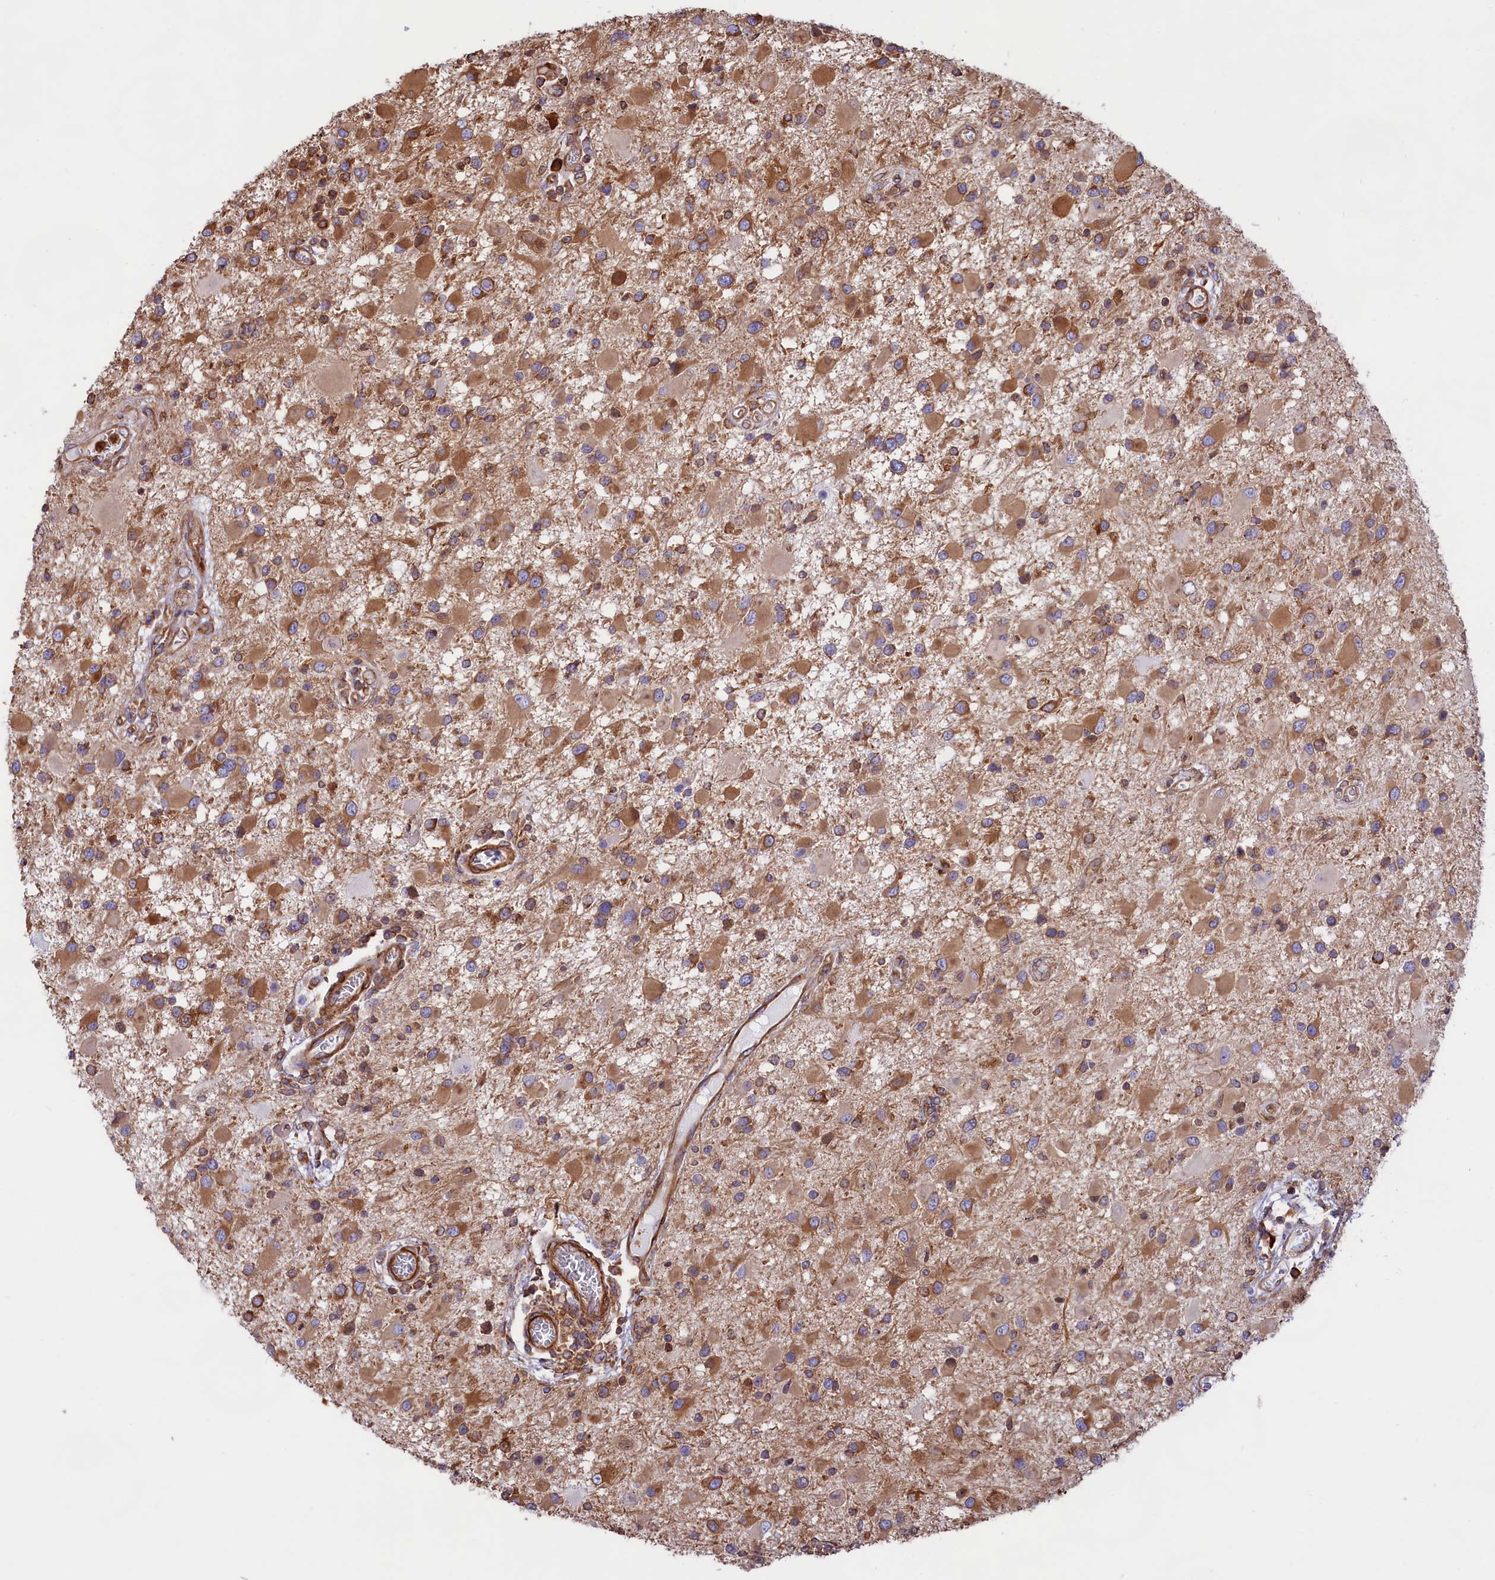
{"staining": {"intensity": "moderate", "quantity": ">75%", "location": "cytoplasmic/membranous"}, "tissue": "glioma", "cell_type": "Tumor cells", "image_type": "cancer", "snomed": [{"axis": "morphology", "description": "Glioma, malignant, High grade"}, {"axis": "topography", "description": "Brain"}], "caption": "Immunohistochemistry (IHC) photomicrograph of neoplastic tissue: high-grade glioma (malignant) stained using immunohistochemistry (IHC) demonstrates medium levels of moderate protein expression localized specifically in the cytoplasmic/membranous of tumor cells, appearing as a cytoplasmic/membranous brown color.", "gene": "GYS1", "patient": {"sex": "male", "age": 53}}